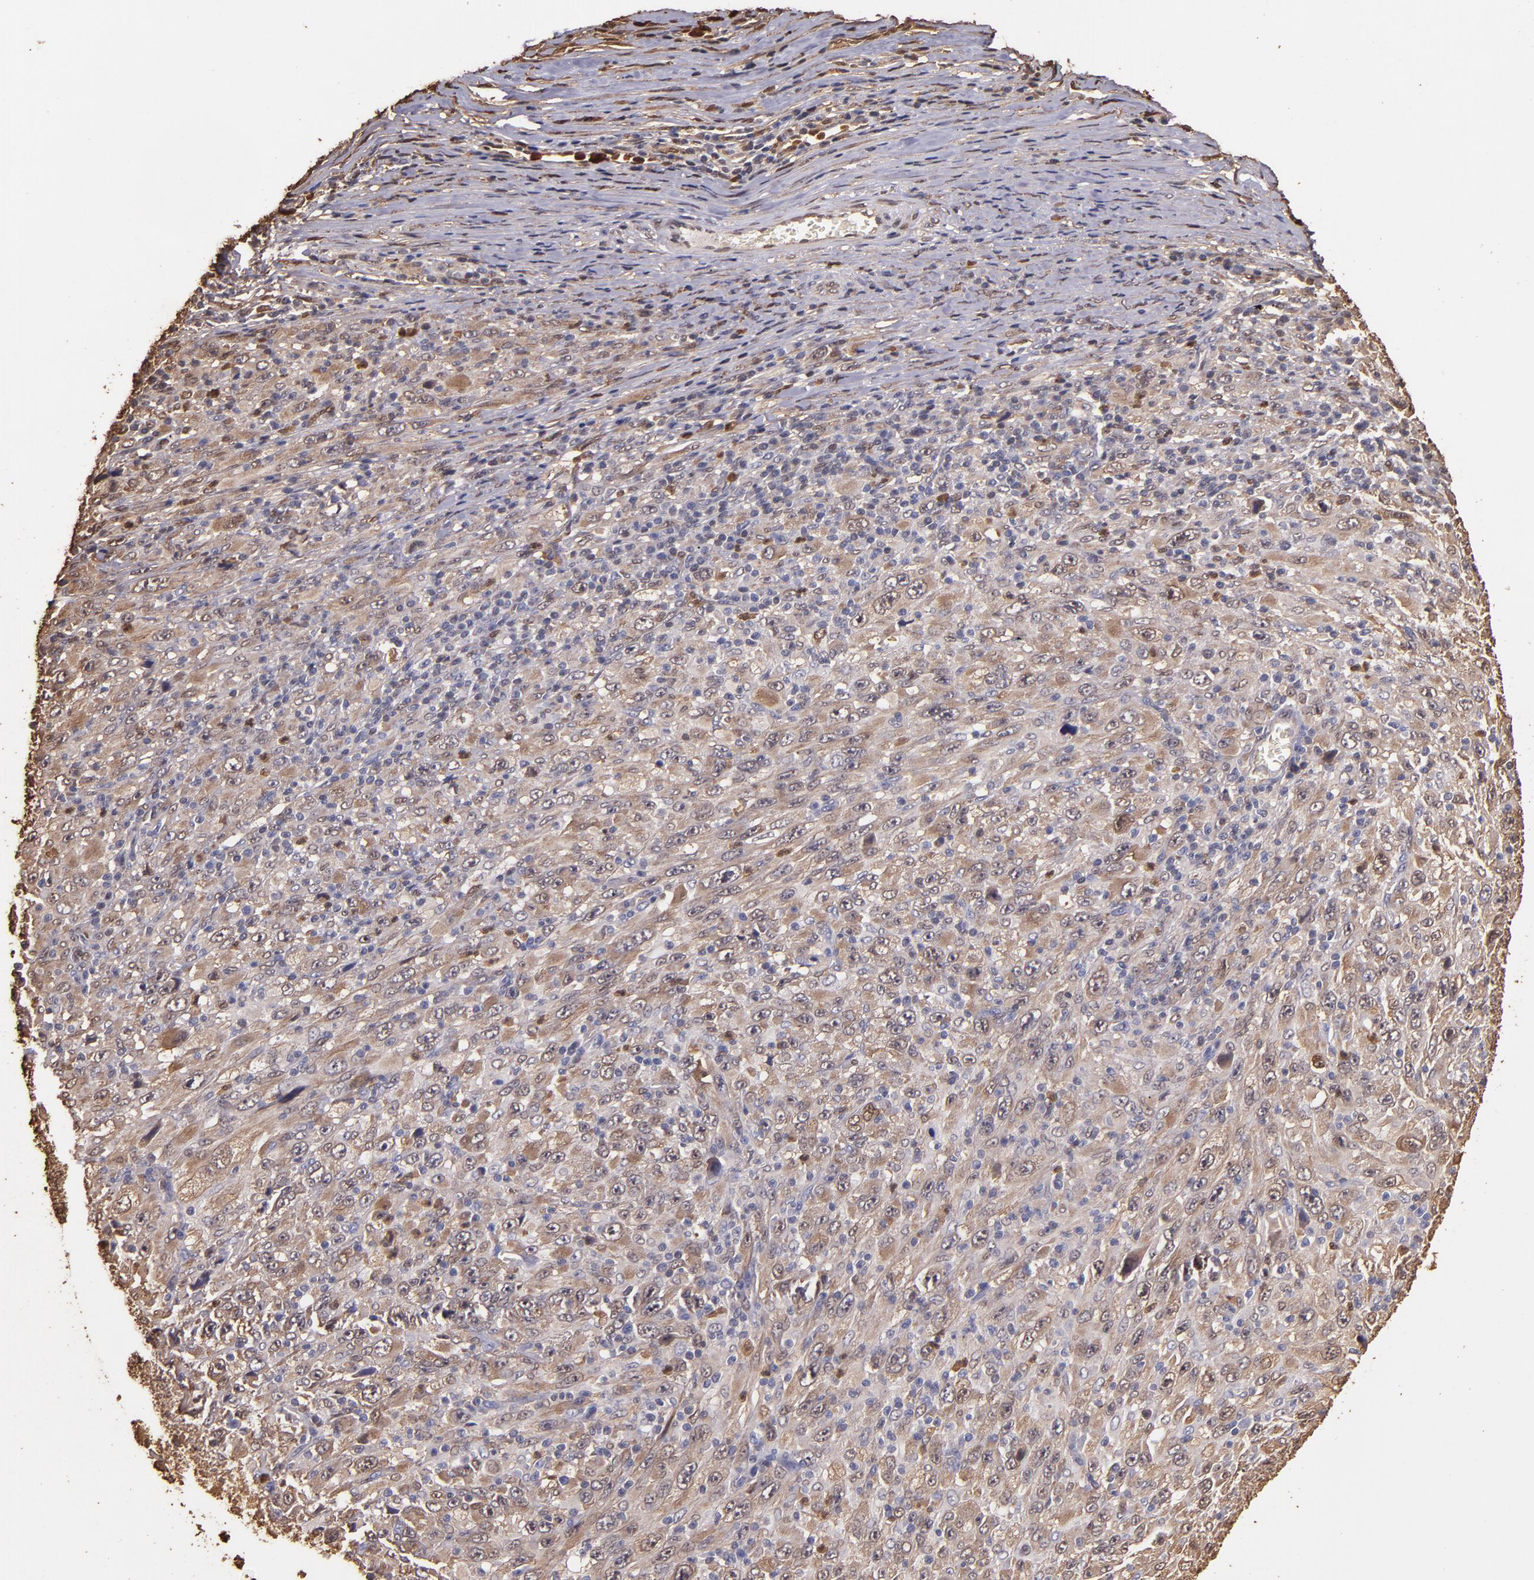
{"staining": {"intensity": "weak", "quantity": ">75%", "location": "cytoplasmic/membranous"}, "tissue": "melanoma", "cell_type": "Tumor cells", "image_type": "cancer", "snomed": [{"axis": "morphology", "description": "Malignant melanoma, Metastatic site"}, {"axis": "topography", "description": "Skin"}], "caption": "A high-resolution image shows immunohistochemistry staining of melanoma, which shows weak cytoplasmic/membranous positivity in approximately >75% of tumor cells. Immunohistochemistry stains the protein of interest in brown and the nuclei are stained blue.", "gene": "S100A6", "patient": {"sex": "female", "age": 56}}